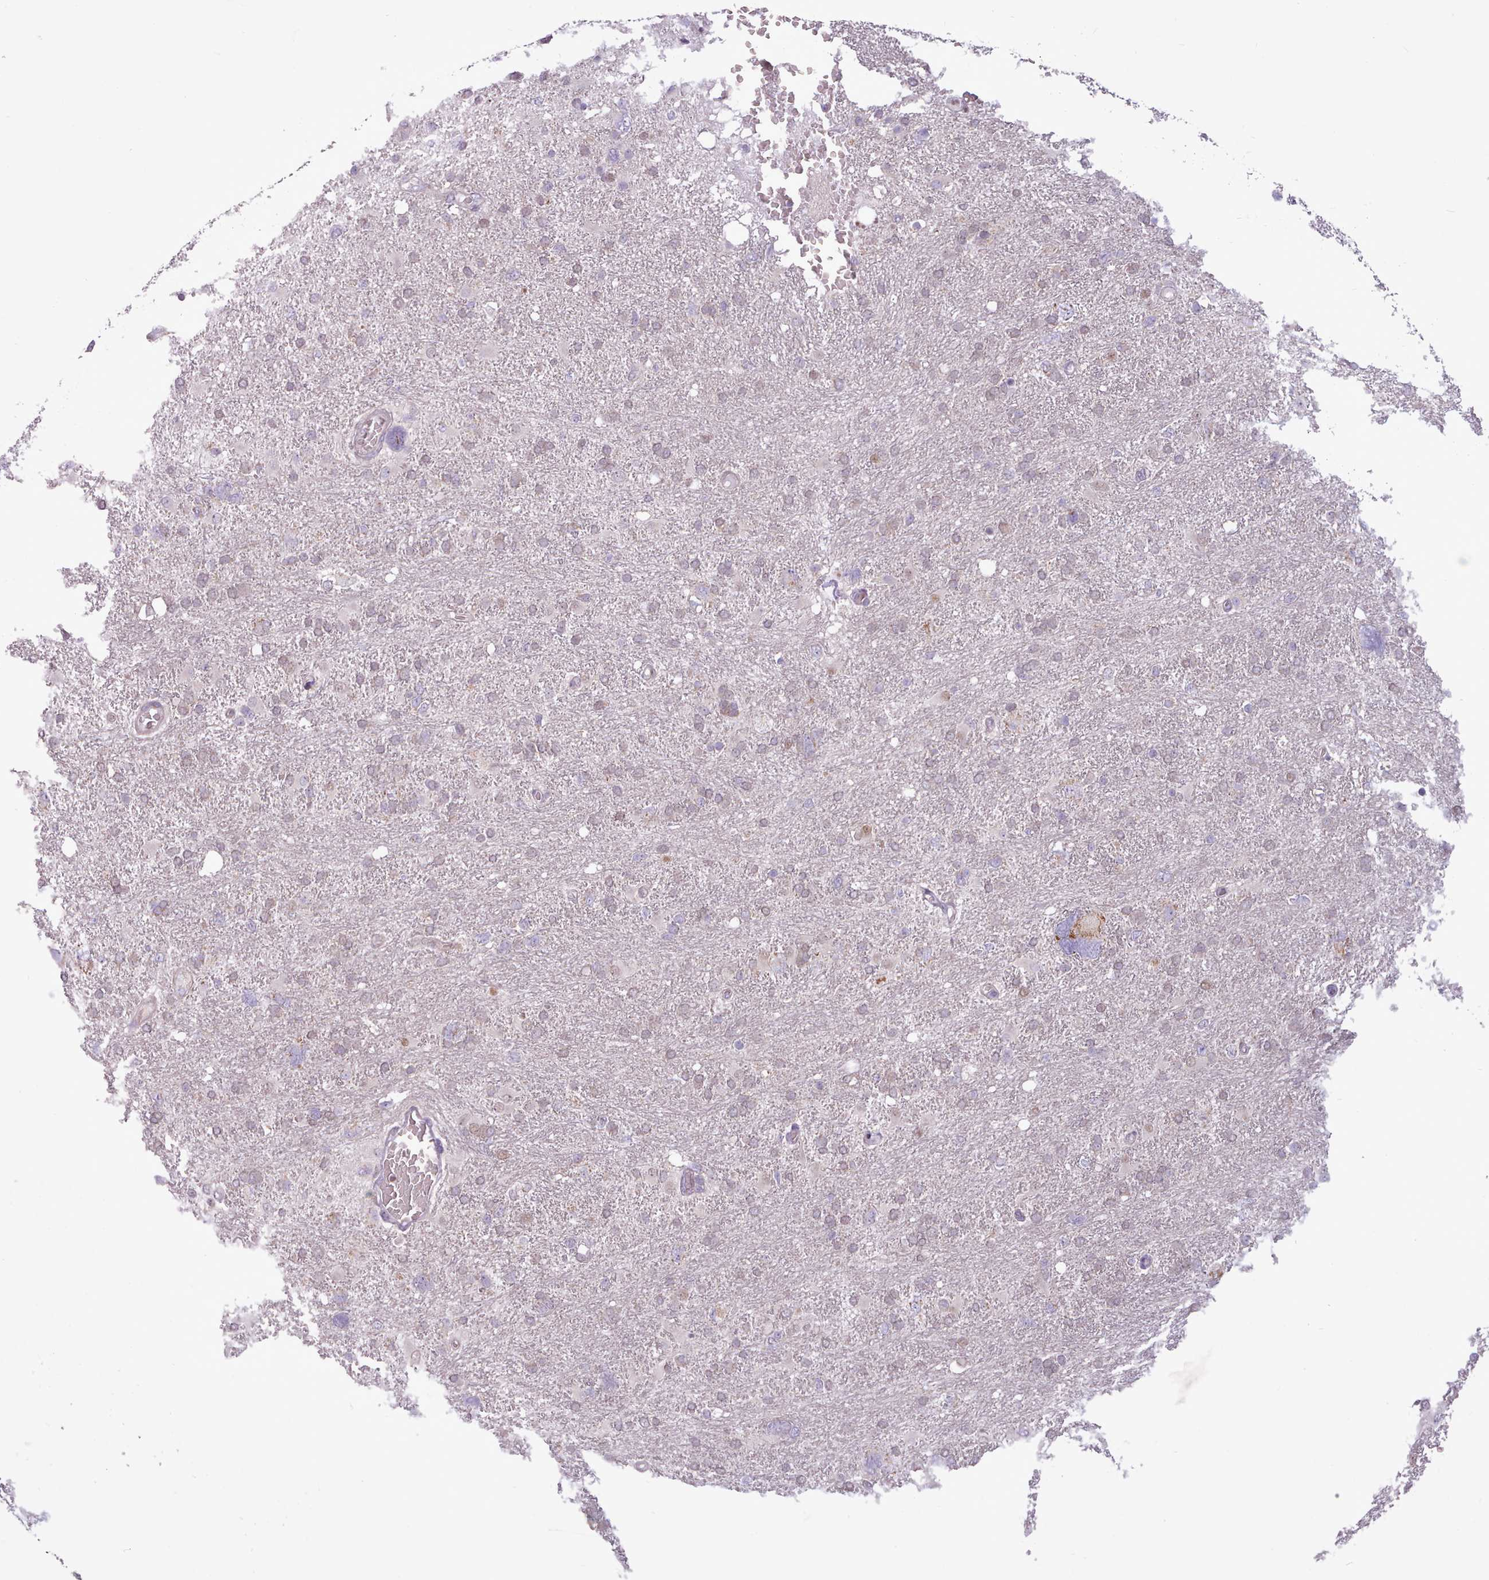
{"staining": {"intensity": "weak", "quantity": "<25%", "location": "nuclear"}, "tissue": "glioma", "cell_type": "Tumor cells", "image_type": "cancer", "snomed": [{"axis": "morphology", "description": "Glioma, malignant, High grade"}, {"axis": "topography", "description": "Brain"}], "caption": "Immunohistochemical staining of human glioma displays no significant positivity in tumor cells. The staining was performed using DAB (3,3'-diaminobenzidine) to visualize the protein expression in brown, while the nuclei were stained in blue with hematoxylin (Magnification: 20x).", "gene": "SLURP1", "patient": {"sex": "male", "age": 61}}